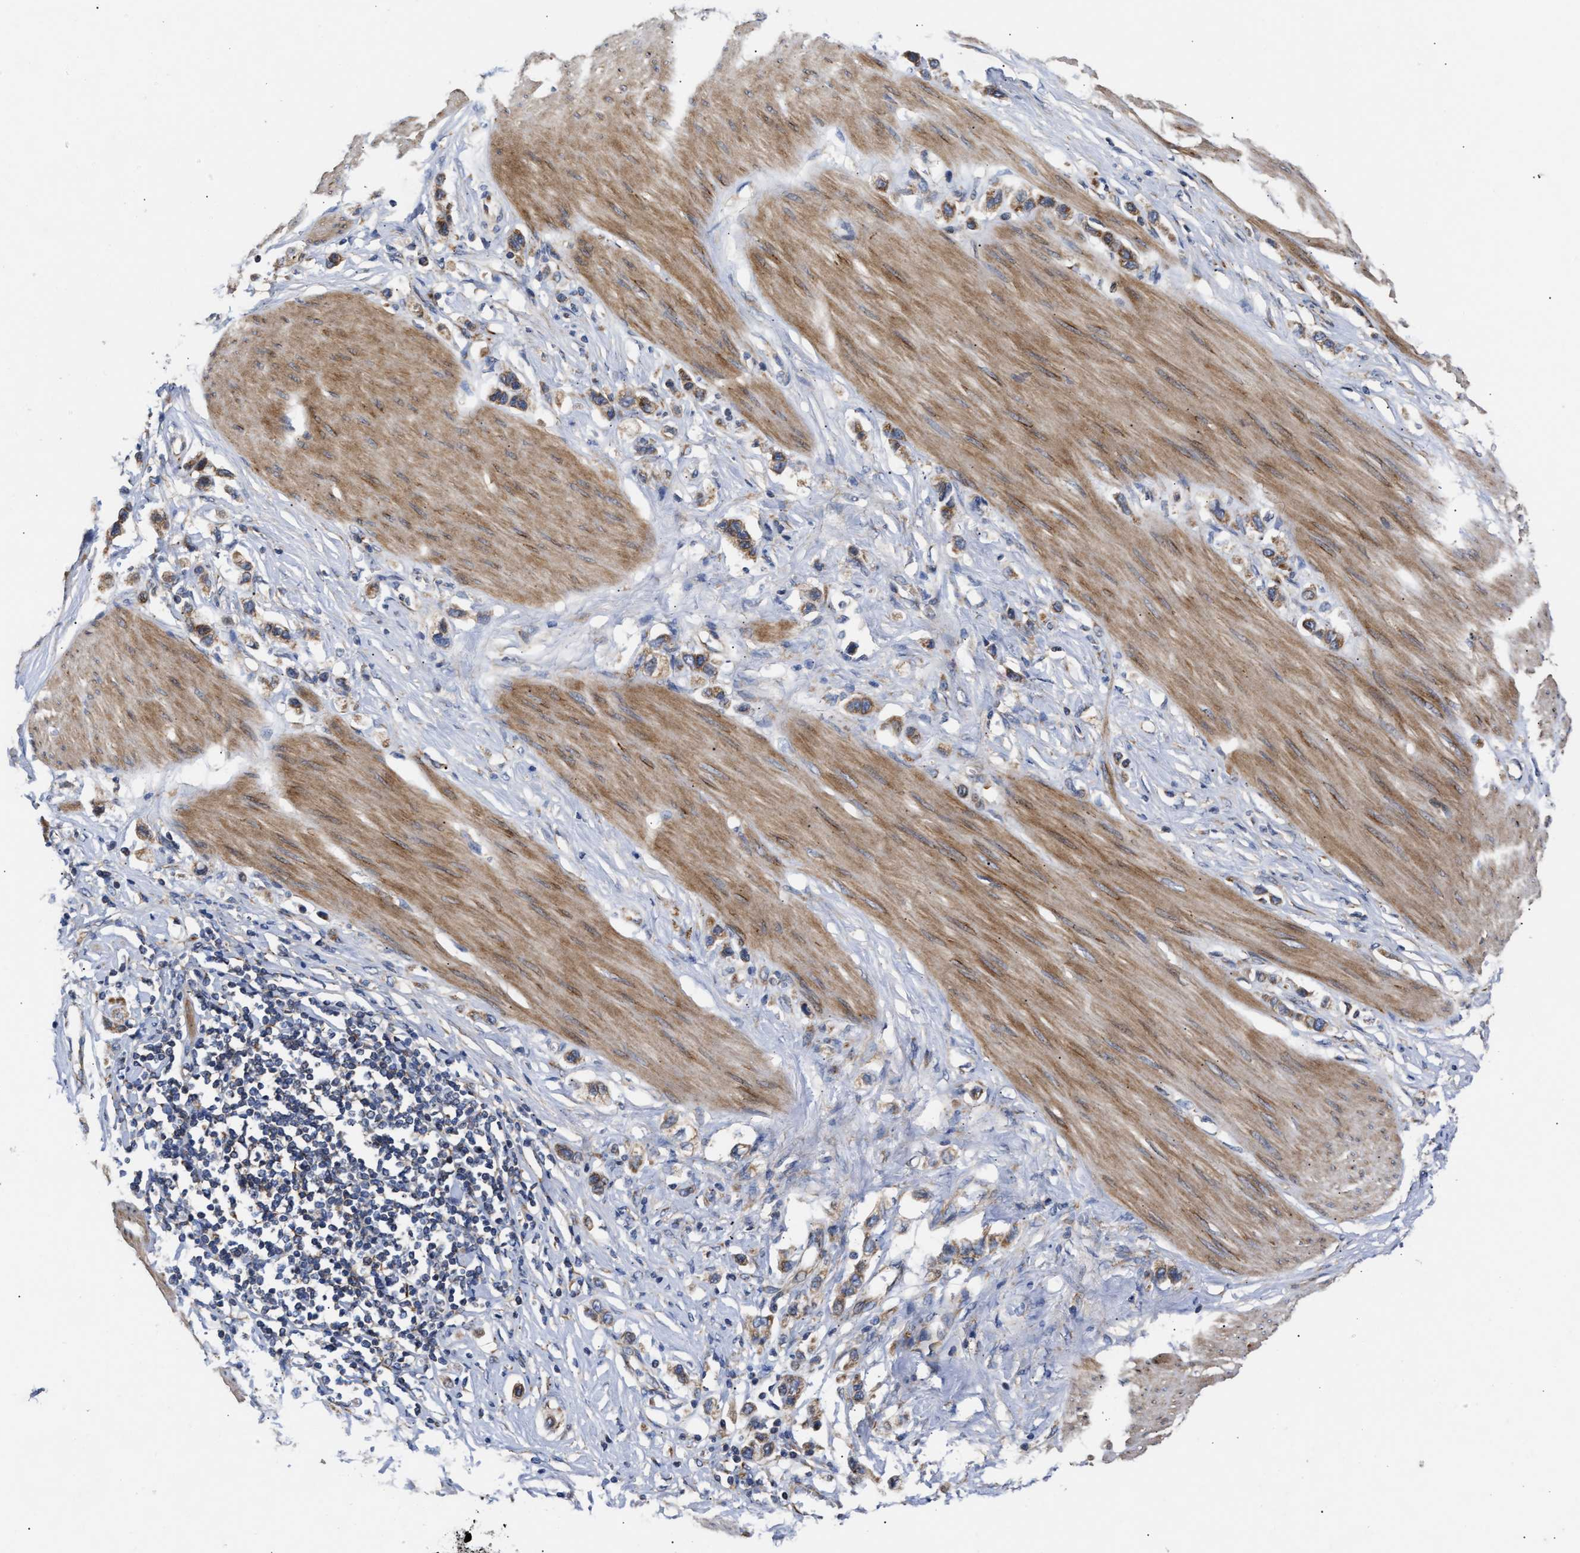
{"staining": {"intensity": "moderate", "quantity": ">75%", "location": "cytoplasmic/membranous"}, "tissue": "stomach cancer", "cell_type": "Tumor cells", "image_type": "cancer", "snomed": [{"axis": "morphology", "description": "Adenocarcinoma, NOS"}, {"axis": "topography", "description": "Stomach"}], "caption": "DAB immunohistochemical staining of human stomach cancer (adenocarcinoma) displays moderate cytoplasmic/membranous protein expression in about >75% of tumor cells.", "gene": "MALSU1", "patient": {"sex": "female", "age": 65}}